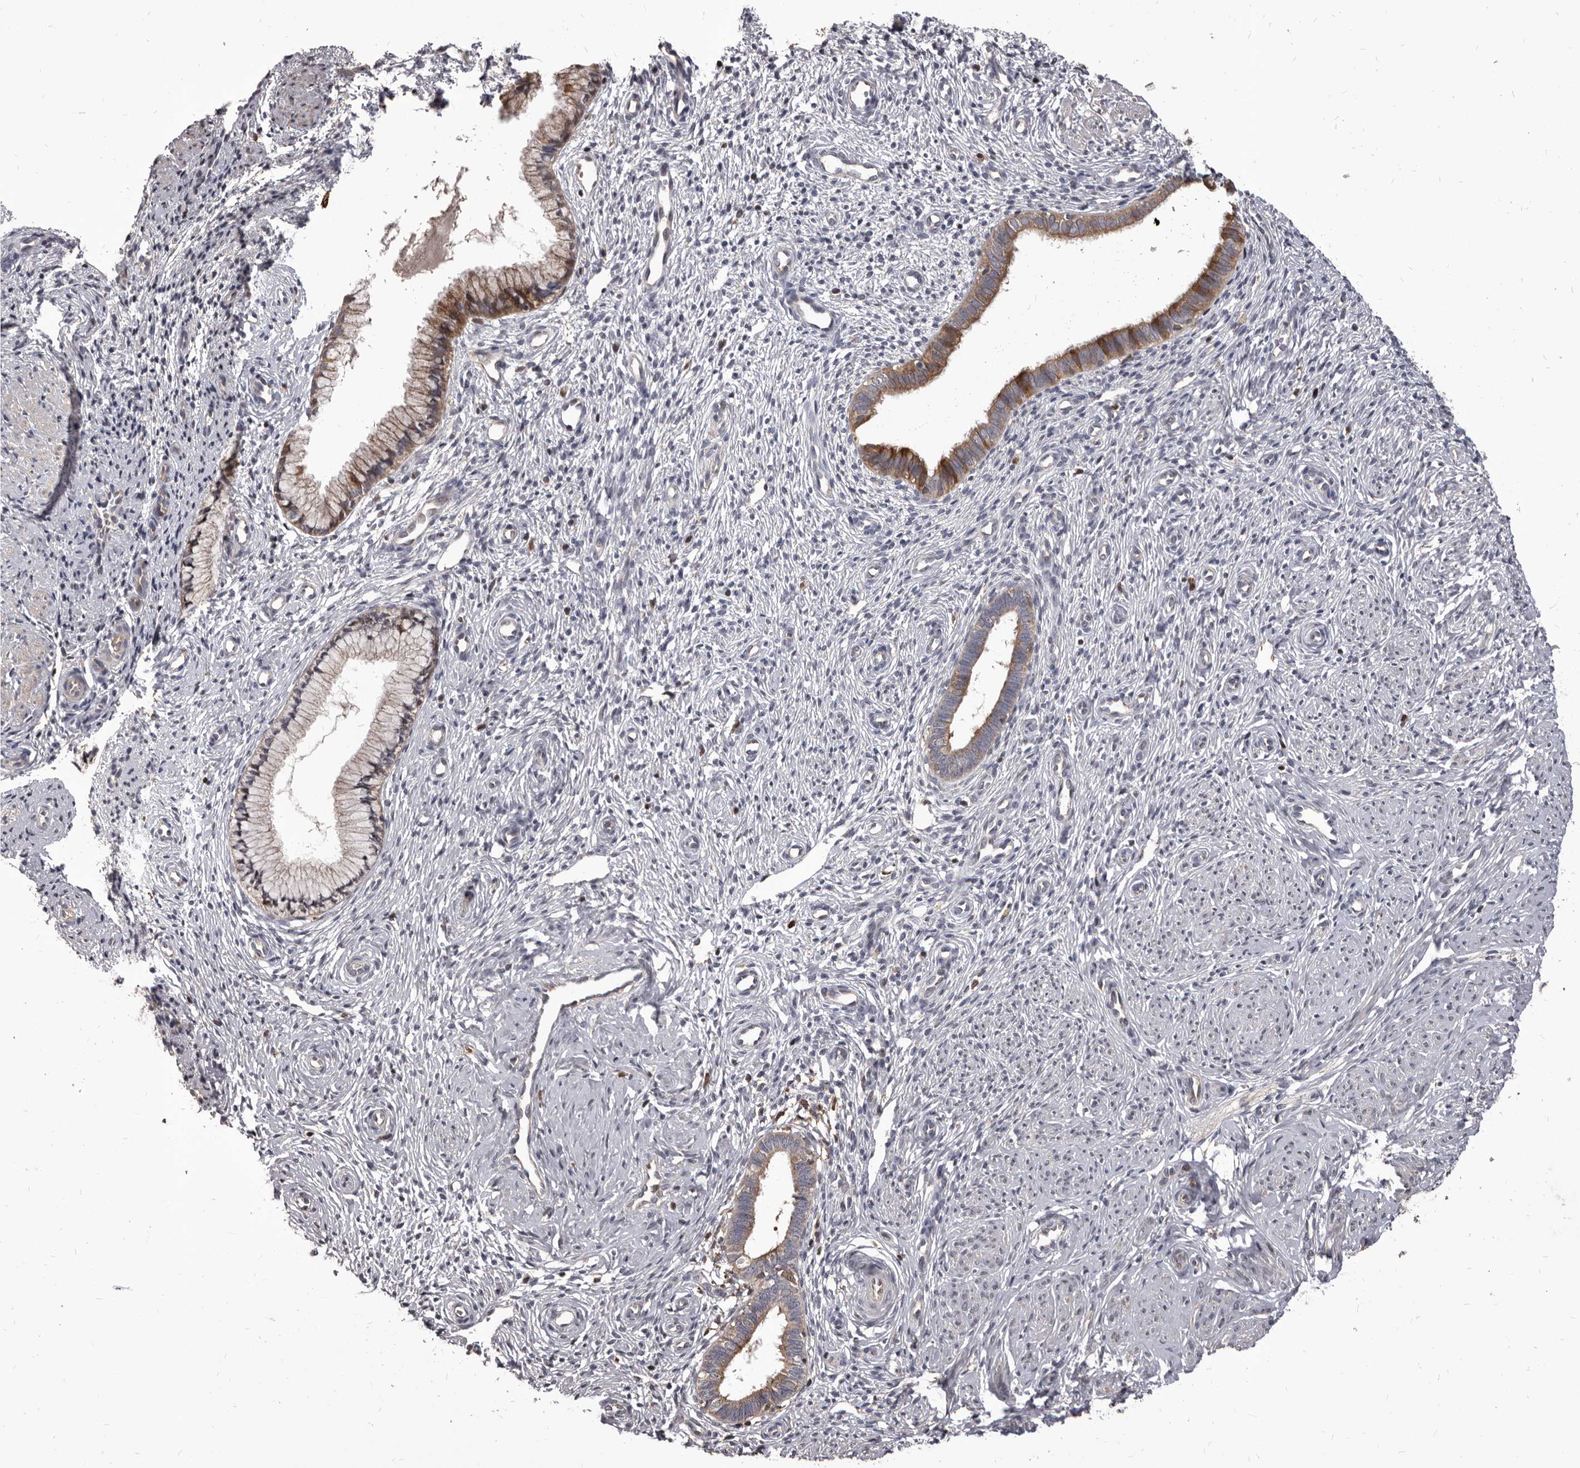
{"staining": {"intensity": "moderate", "quantity": ">75%", "location": "cytoplasmic/membranous"}, "tissue": "cervix", "cell_type": "Glandular cells", "image_type": "normal", "snomed": [{"axis": "morphology", "description": "Normal tissue, NOS"}, {"axis": "topography", "description": "Cervix"}], "caption": "Brown immunohistochemical staining in normal cervix demonstrates moderate cytoplasmic/membranous staining in approximately >75% of glandular cells.", "gene": "MAP3K14", "patient": {"sex": "female", "age": 27}}